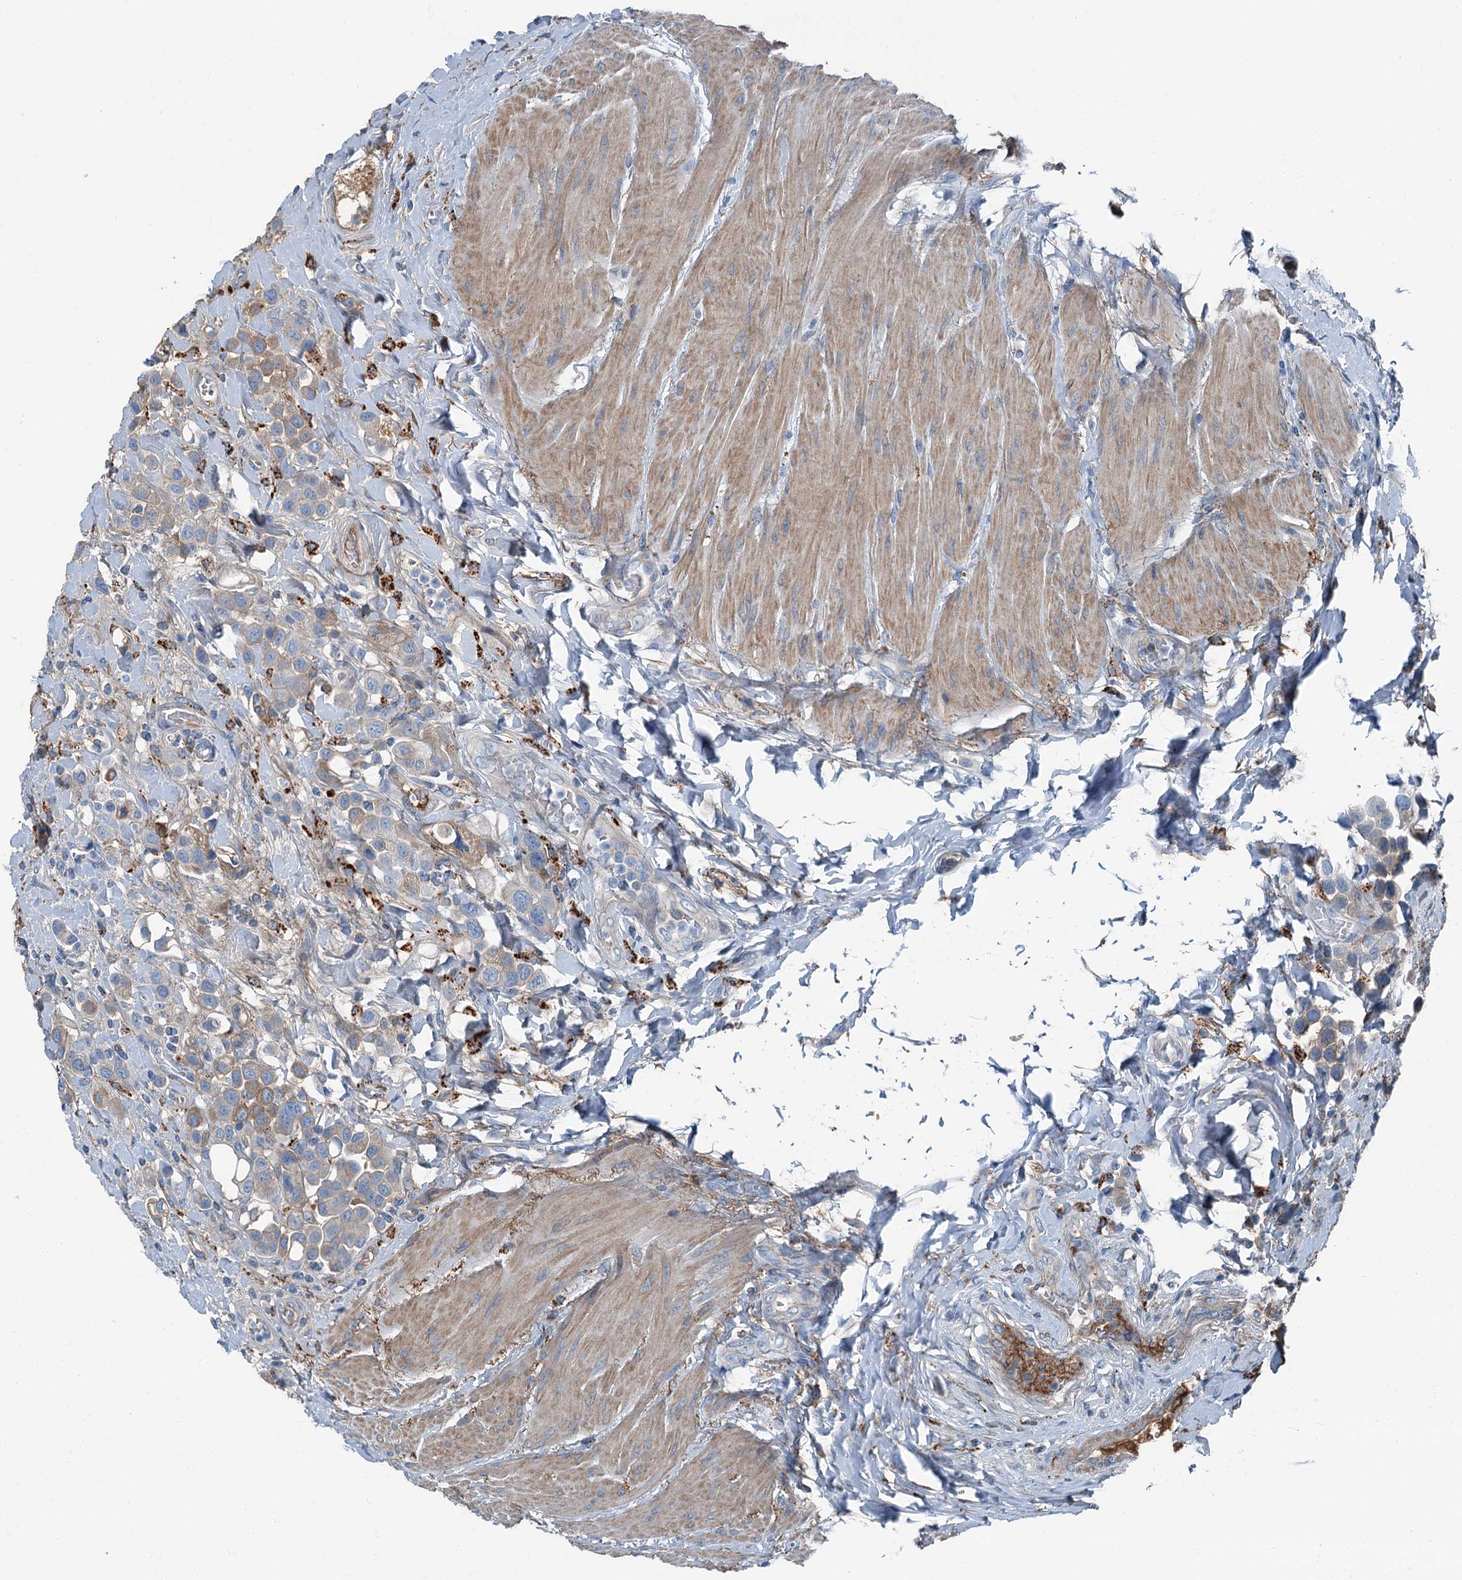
{"staining": {"intensity": "weak", "quantity": "25%-75%", "location": "cytoplasmic/membranous"}, "tissue": "urothelial cancer", "cell_type": "Tumor cells", "image_type": "cancer", "snomed": [{"axis": "morphology", "description": "Urothelial carcinoma, High grade"}, {"axis": "topography", "description": "Urinary bladder"}], "caption": "High-power microscopy captured an IHC histopathology image of urothelial cancer, revealing weak cytoplasmic/membranous positivity in about 25%-75% of tumor cells. (DAB (3,3'-diaminobenzidine) IHC with brightfield microscopy, high magnification).", "gene": "AXL", "patient": {"sex": "male", "age": 50}}